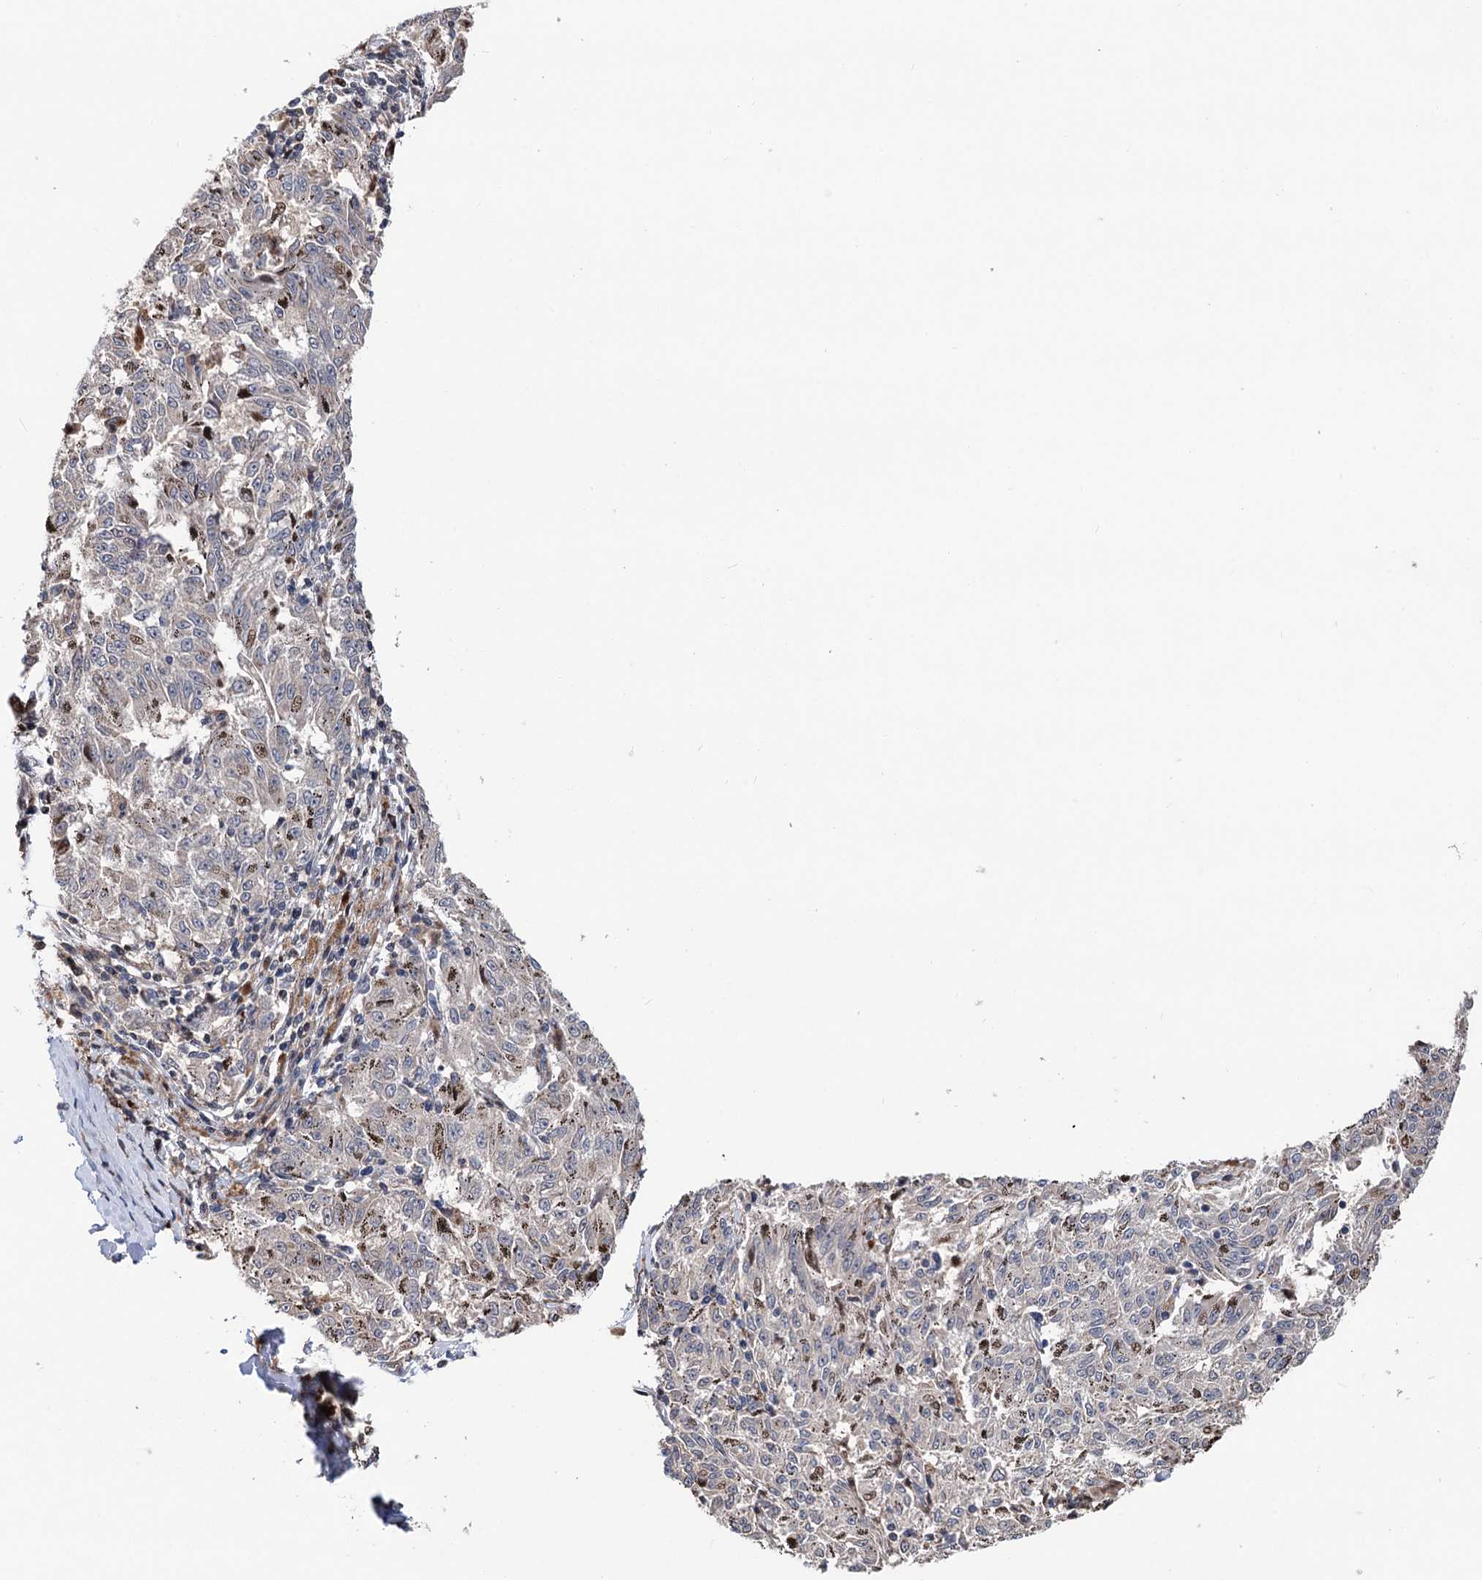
{"staining": {"intensity": "negative", "quantity": "none", "location": "none"}, "tissue": "melanoma", "cell_type": "Tumor cells", "image_type": "cancer", "snomed": [{"axis": "morphology", "description": "Malignant melanoma, NOS"}, {"axis": "topography", "description": "Skin"}], "caption": "Tumor cells show no significant staining in malignant melanoma.", "gene": "UBR1", "patient": {"sex": "female", "age": 72}}